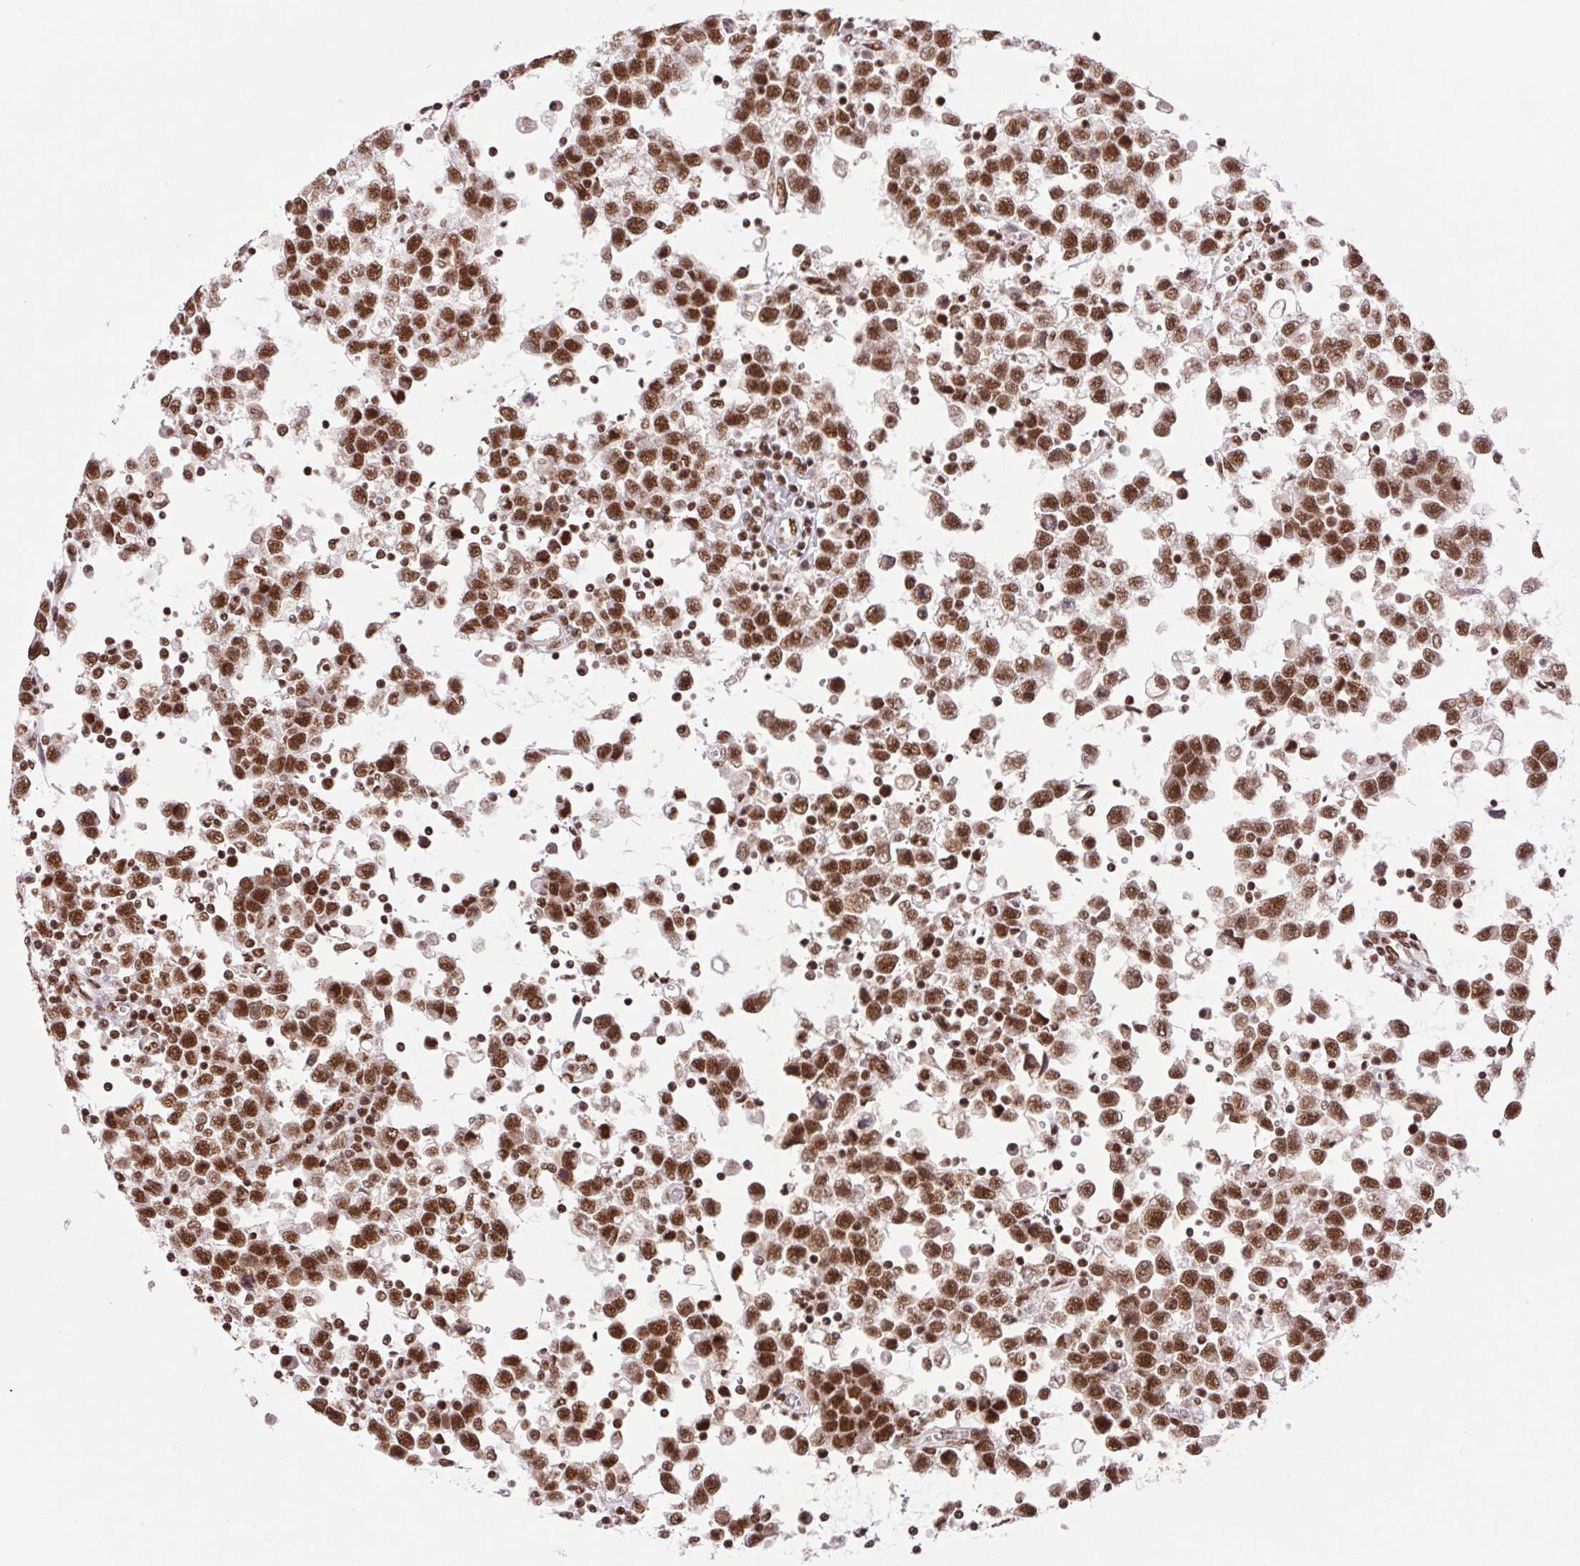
{"staining": {"intensity": "strong", "quantity": ">75%", "location": "nuclear"}, "tissue": "testis cancer", "cell_type": "Tumor cells", "image_type": "cancer", "snomed": [{"axis": "morphology", "description": "Seminoma, NOS"}, {"axis": "topography", "description": "Testis"}], "caption": "Protein expression analysis of human testis cancer reveals strong nuclear staining in about >75% of tumor cells.", "gene": "ZNF207", "patient": {"sex": "male", "age": 34}}